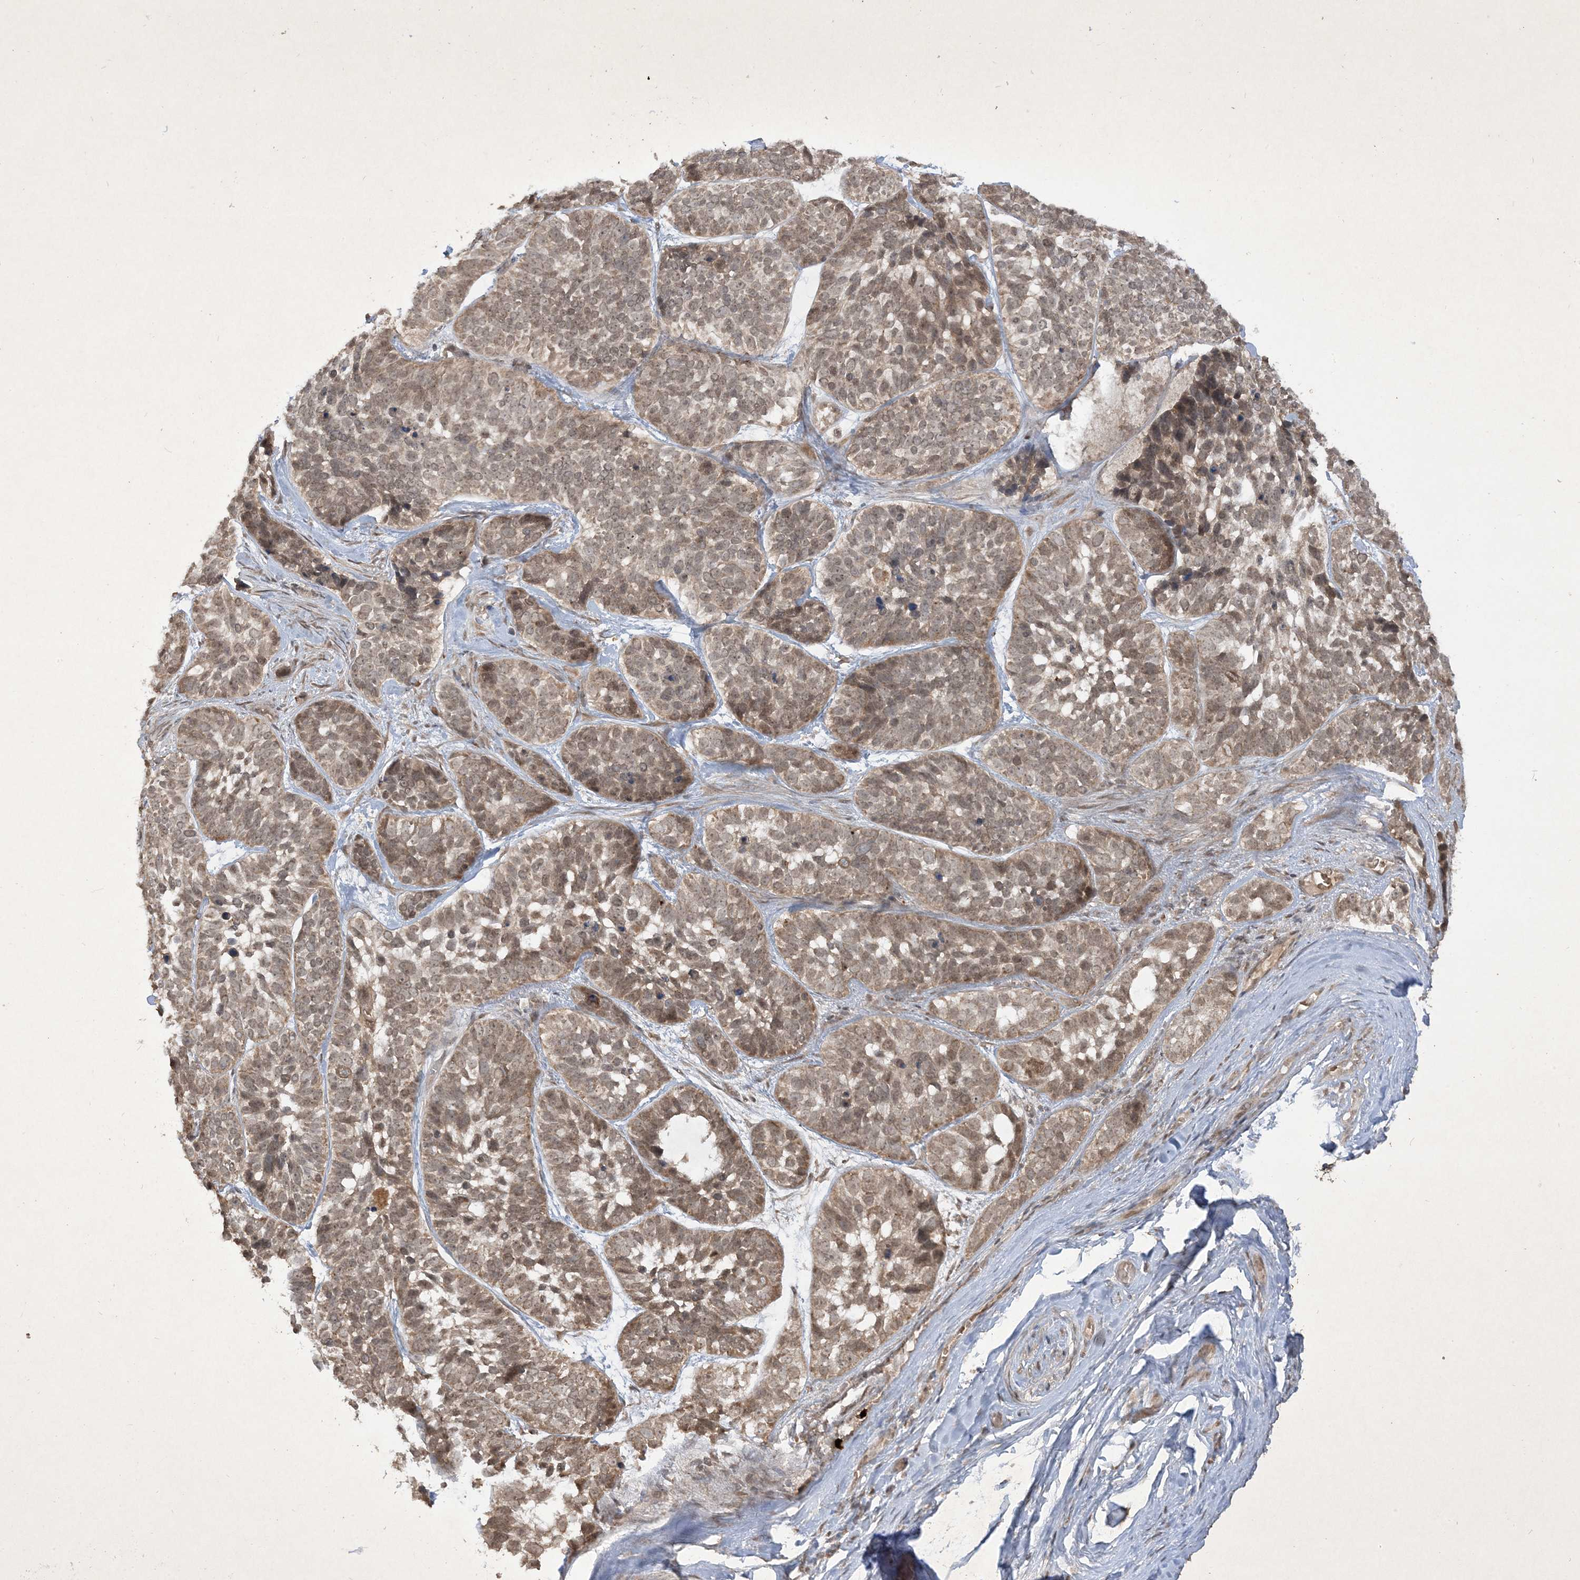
{"staining": {"intensity": "weak", "quantity": ">75%", "location": "cytoplasmic/membranous,nuclear"}, "tissue": "skin cancer", "cell_type": "Tumor cells", "image_type": "cancer", "snomed": [{"axis": "morphology", "description": "Basal cell carcinoma"}, {"axis": "topography", "description": "Skin"}], "caption": "Basal cell carcinoma (skin) stained with a brown dye reveals weak cytoplasmic/membranous and nuclear positive expression in approximately >75% of tumor cells.", "gene": "ZNF213", "patient": {"sex": "male", "age": 62}}